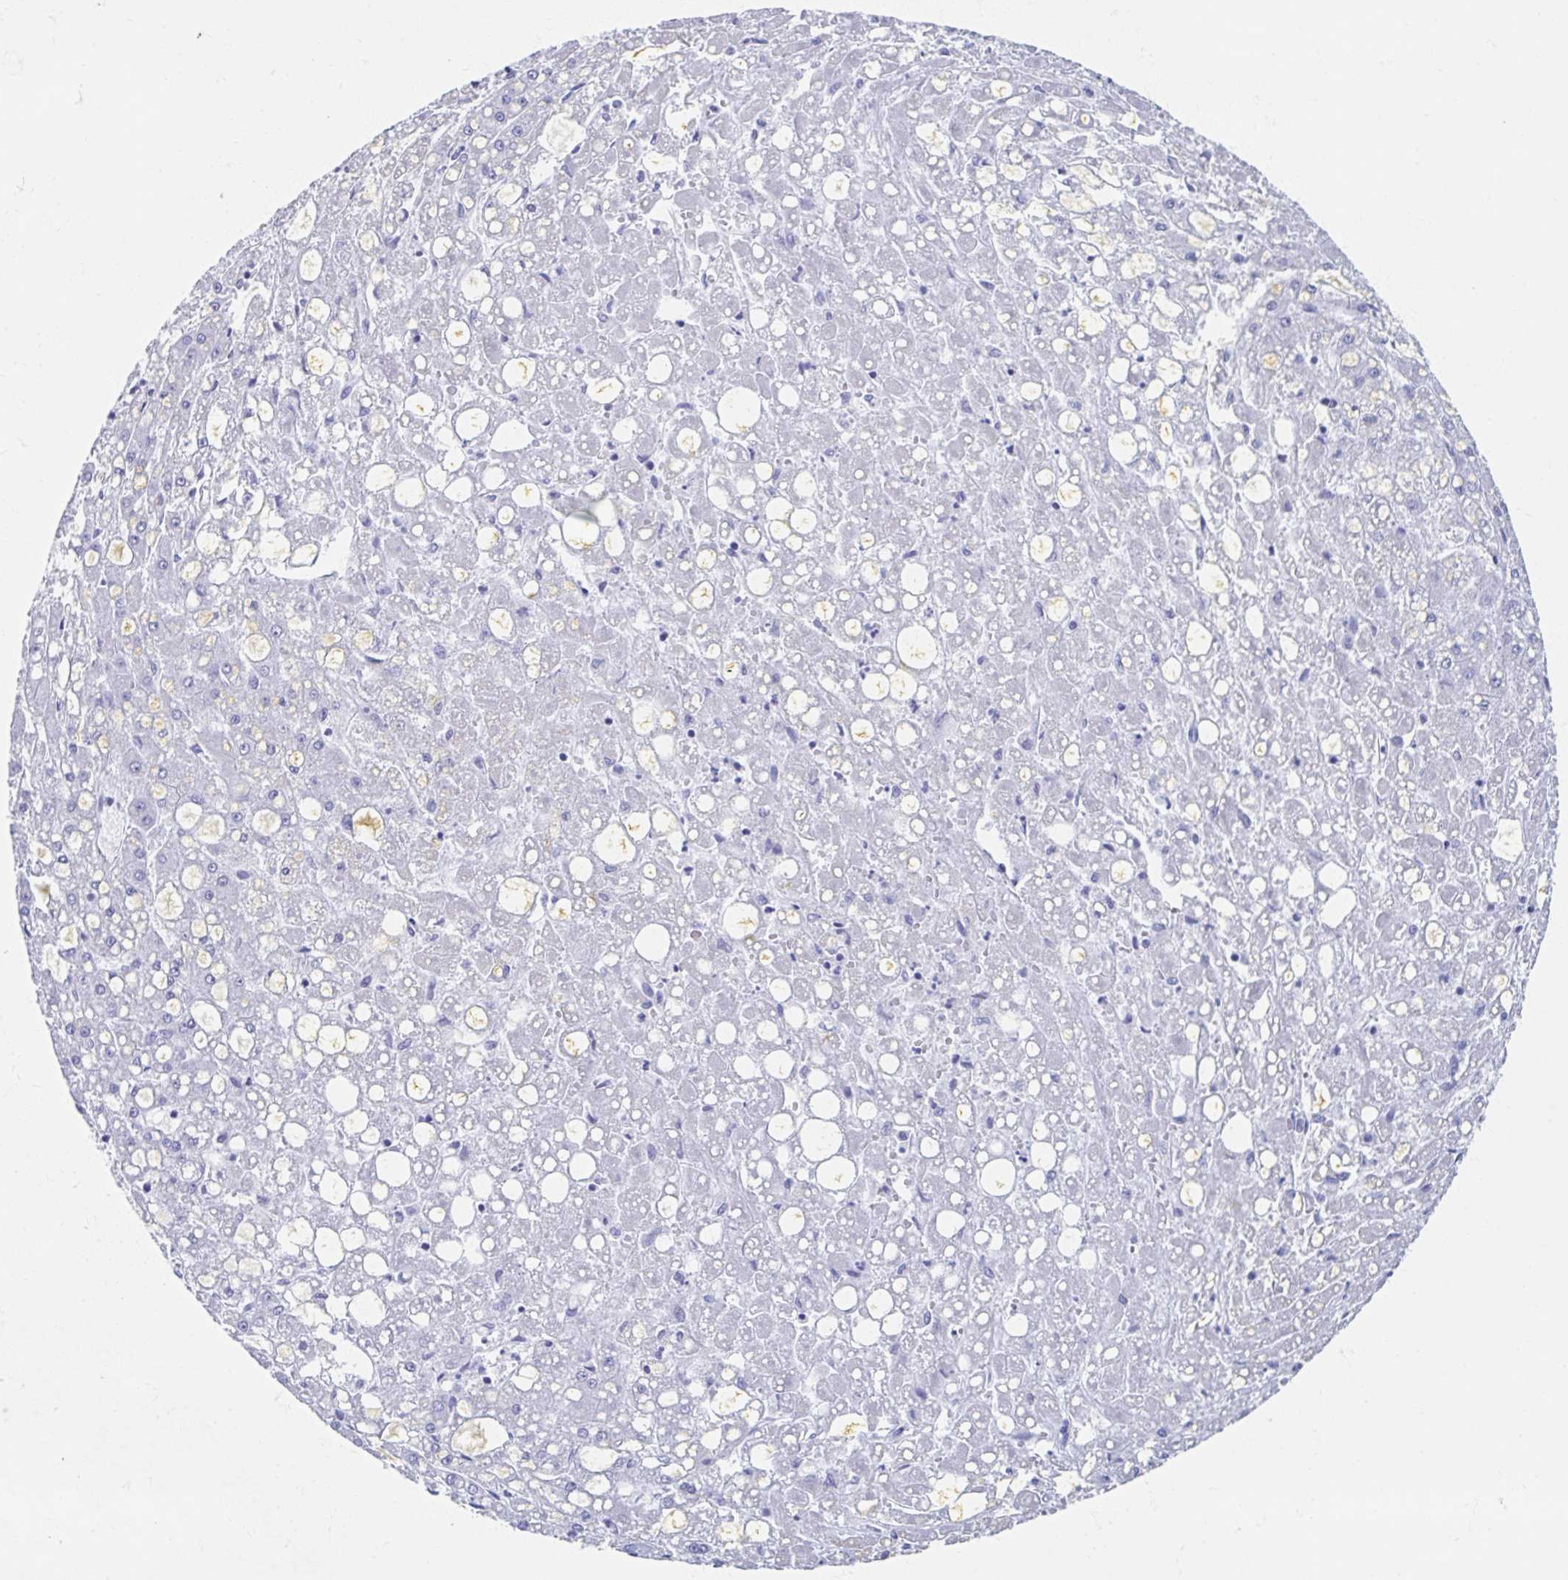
{"staining": {"intensity": "negative", "quantity": "none", "location": "none"}, "tissue": "liver cancer", "cell_type": "Tumor cells", "image_type": "cancer", "snomed": [{"axis": "morphology", "description": "Carcinoma, Hepatocellular, NOS"}, {"axis": "topography", "description": "Liver"}], "caption": "Tumor cells are negative for protein expression in human liver hepatocellular carcinoma.", "gene": "HDGFL1", "patient": {"sex": "male", "age": 67}}